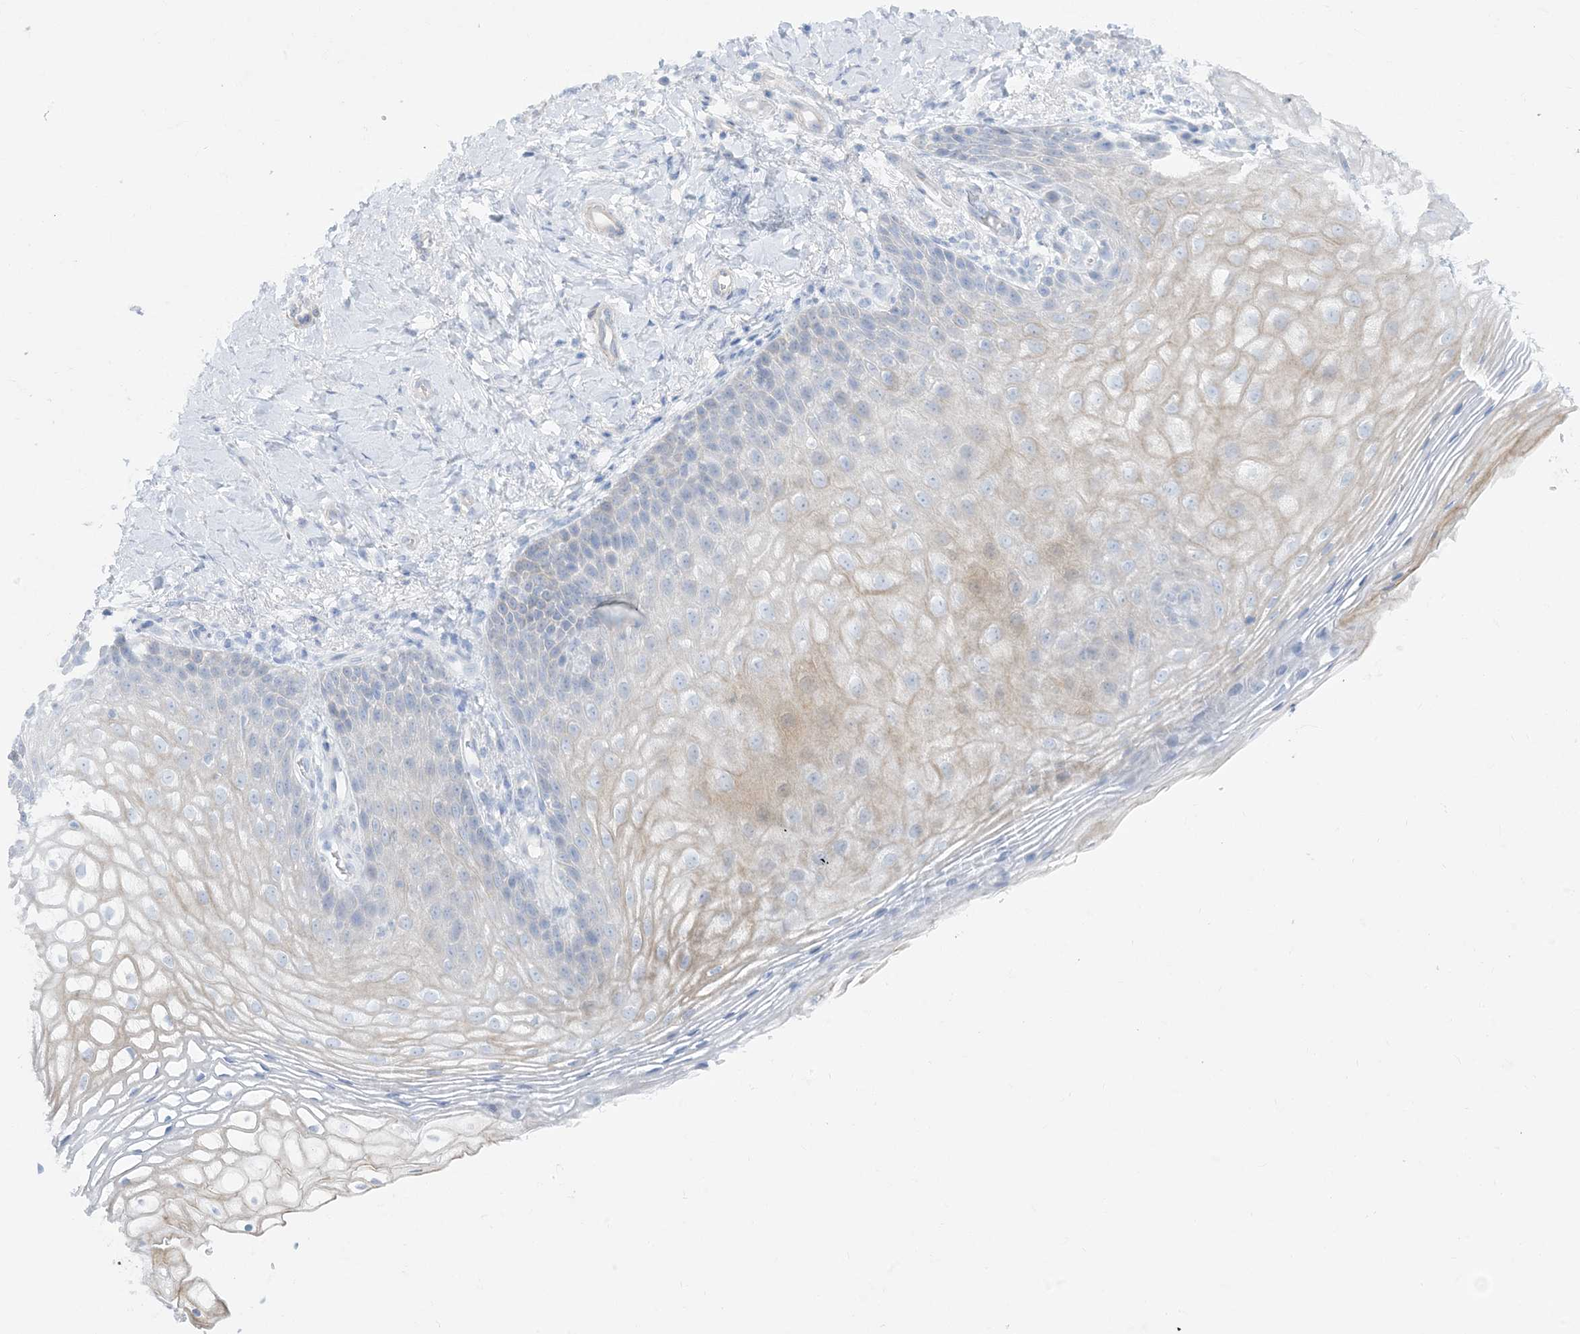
{"staining": {"intensity": "moderate", "quantity": "<25%", "location": "cytoplasmic/membranous"}, "tissue": "vagina", "cell_type": "Squamous epithelial cells", "image_type": "normal", "snomed": [{"axis": "morphology", "description": "Normal tissue, NOS"}, {"axis": "topography", "description": "Vagina"}], "caption": "A high-resolution micrograph shows IHC staining of benign vagina, which exhibits moderate cytoplasmic/membranous expression in about <25% of squamous epithelial cells. Nuclei are stained in blue.", "gene": "MARS2", "patient": {"sex": "female", "age": 60}}